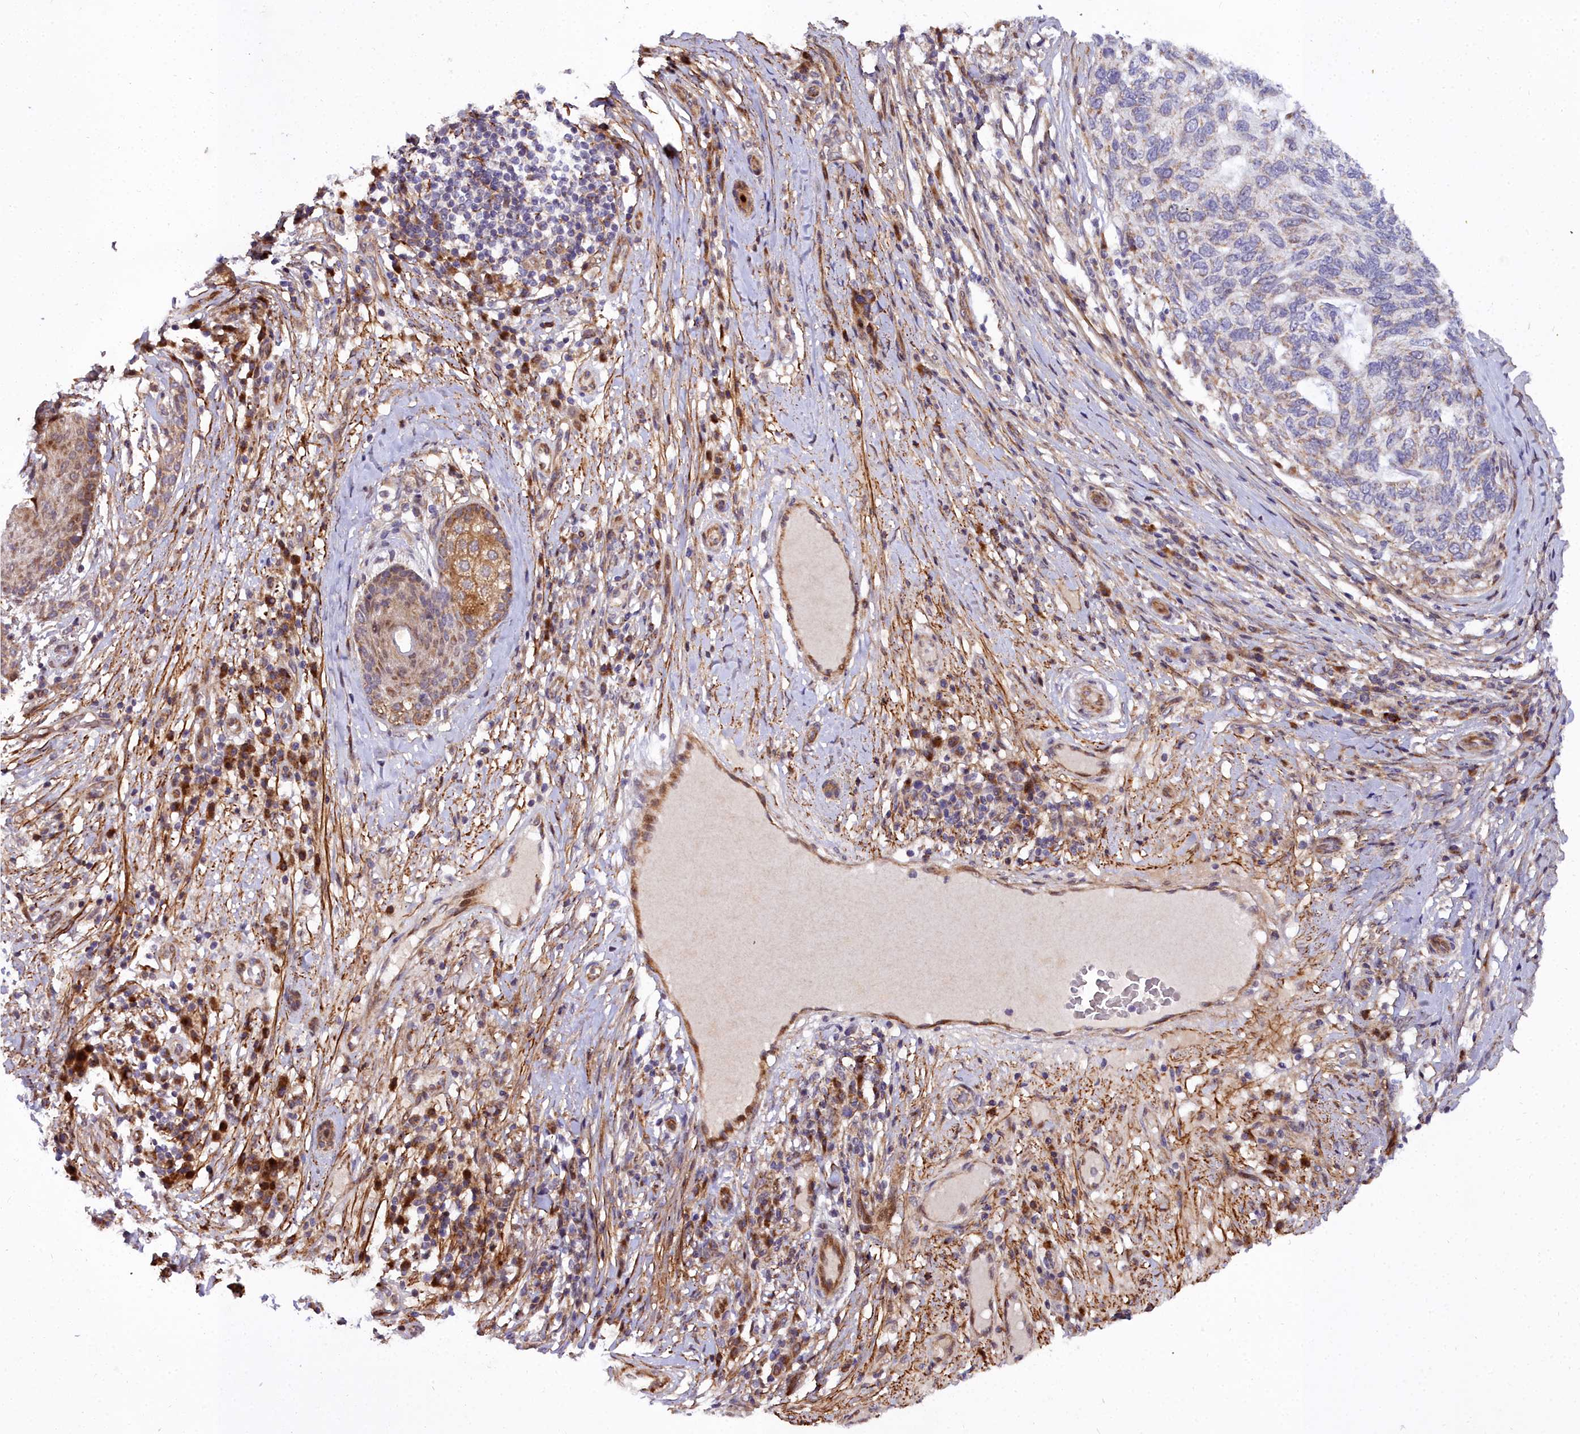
{"staining": {"intensity": "negative", "quantity": "none", "location": "none"}, "tissue": "skin cancer", "cell_type": "Tumor cells", "image_type": "cancer", "snomed": [{"axis": "morphology", "description": "Basal cell carcinoma"}, {"axis": "topography", "description": "Skin"}], "caption": "IHC of human basal cell carcinoma (skin) demonstrates no positivity in tumor cells.", "gene": "MRPS11", "patient": {"sex": "female", "age": 65}}